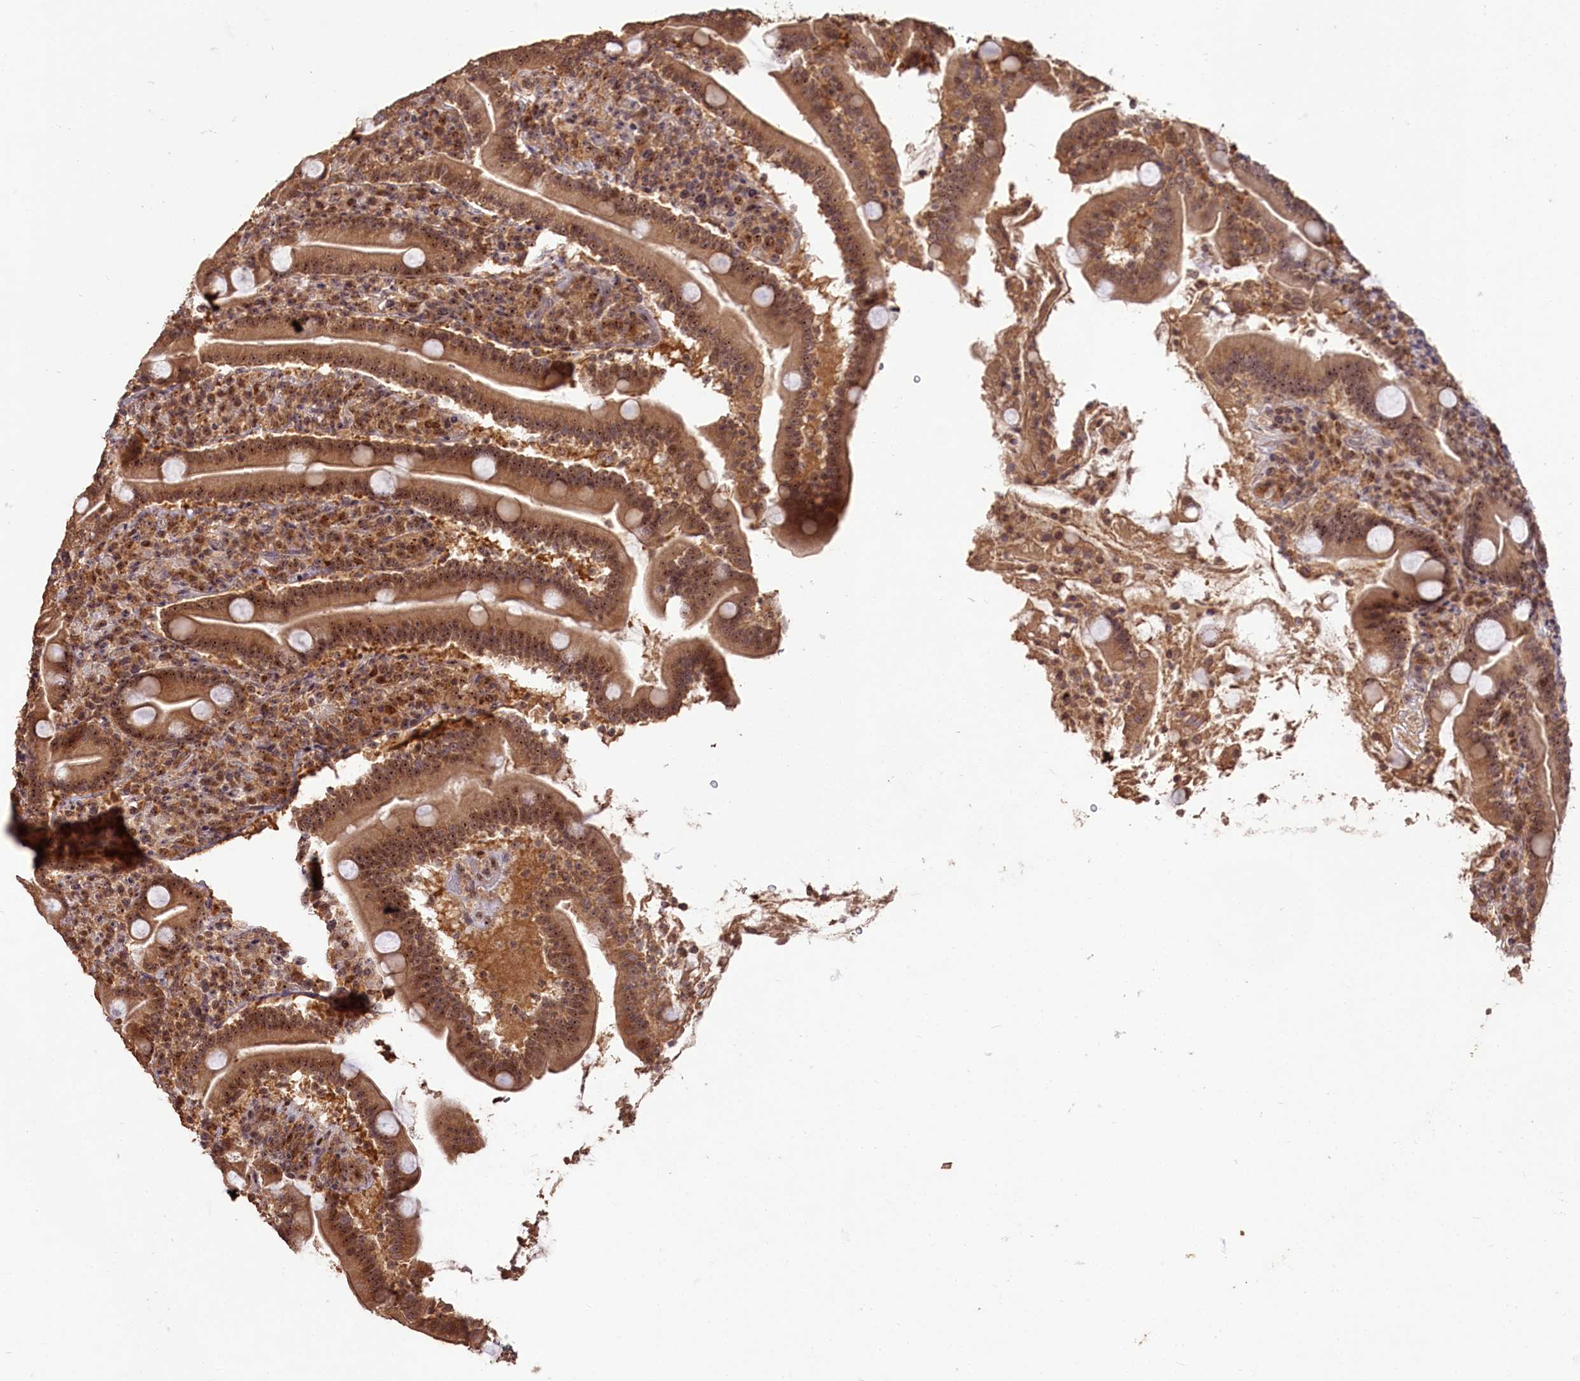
{"staining": {"intensity": "moderate", "quantity": ">75%", "location": "cytoplasmic/membranous,nuclear"}, "tissue": "duodenum", "cell_type": "Glandular cells", "image_type": "normal", "snomed": [{"axis": "morphology", "description": "Normal tissue, NOS"}, {"axis": "topography", "description": "Duodenum"}], "caption": "Glandular cells exhibit moderate cytoplasmic/membranous,nuclear staining in approximately >75% of cells in unremarkable duodenum.", "gene": "RRP8", "patient": {"sex": "male", "age": 35}}